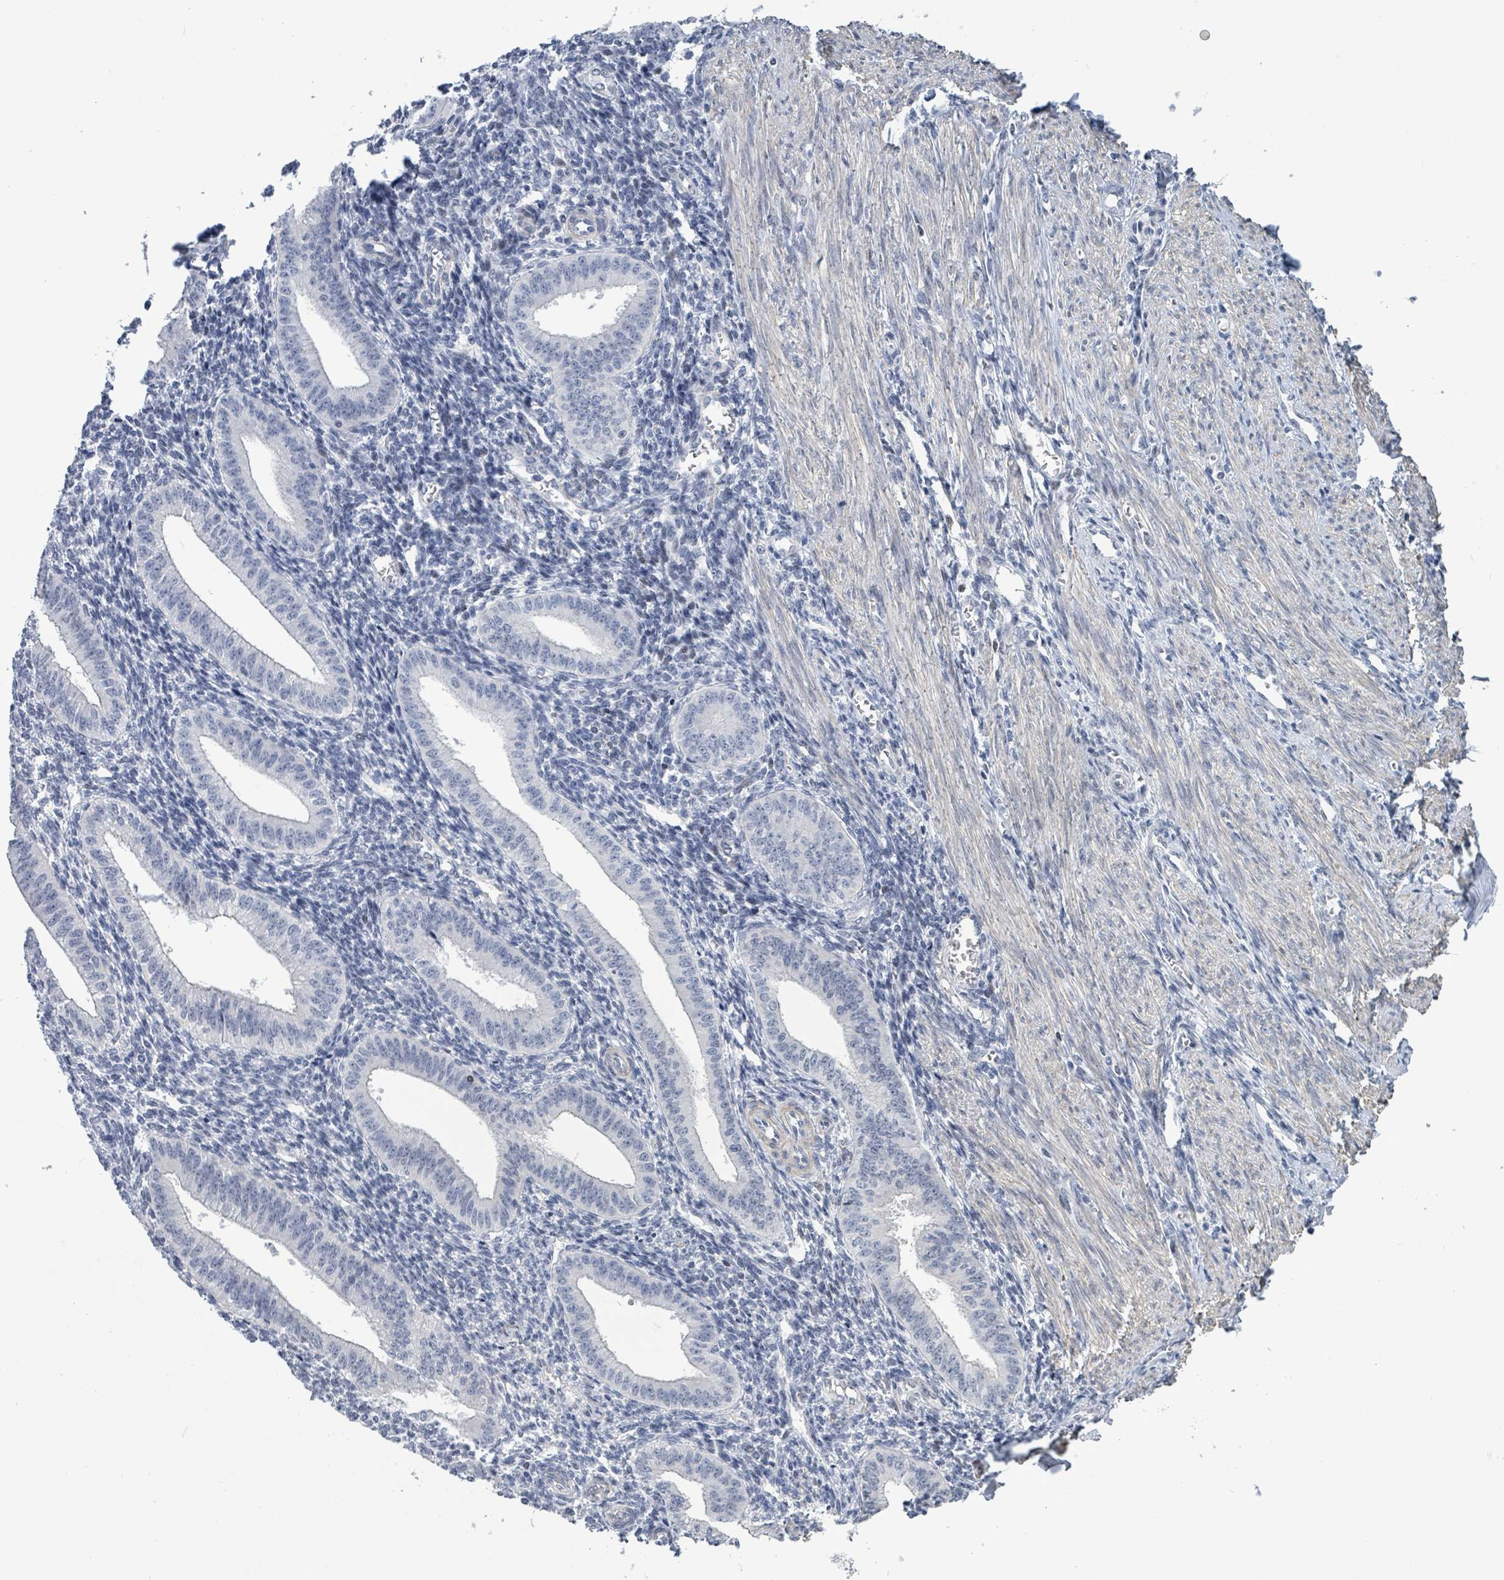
{"staining": {"intensity": "negative", "quantity": "none", "location": "none"}, "tissue": "endometrium", "cell_type": "Cells in endometrial stroma", "image_type": "normal", "snomed": [{"axis": "morphology", "description": "Normal tissue, NOS"}, {"axis": "topography", "description": "Endometrium"}], "caption": "High power microscopy histopathology image of an immunohistochemistry (IHC) image of normal endometrium, revealing no significant positivity in cells in endometrial stroma.", "gene": "NTN3", "patient": {"sex": "female", "age": 34}}